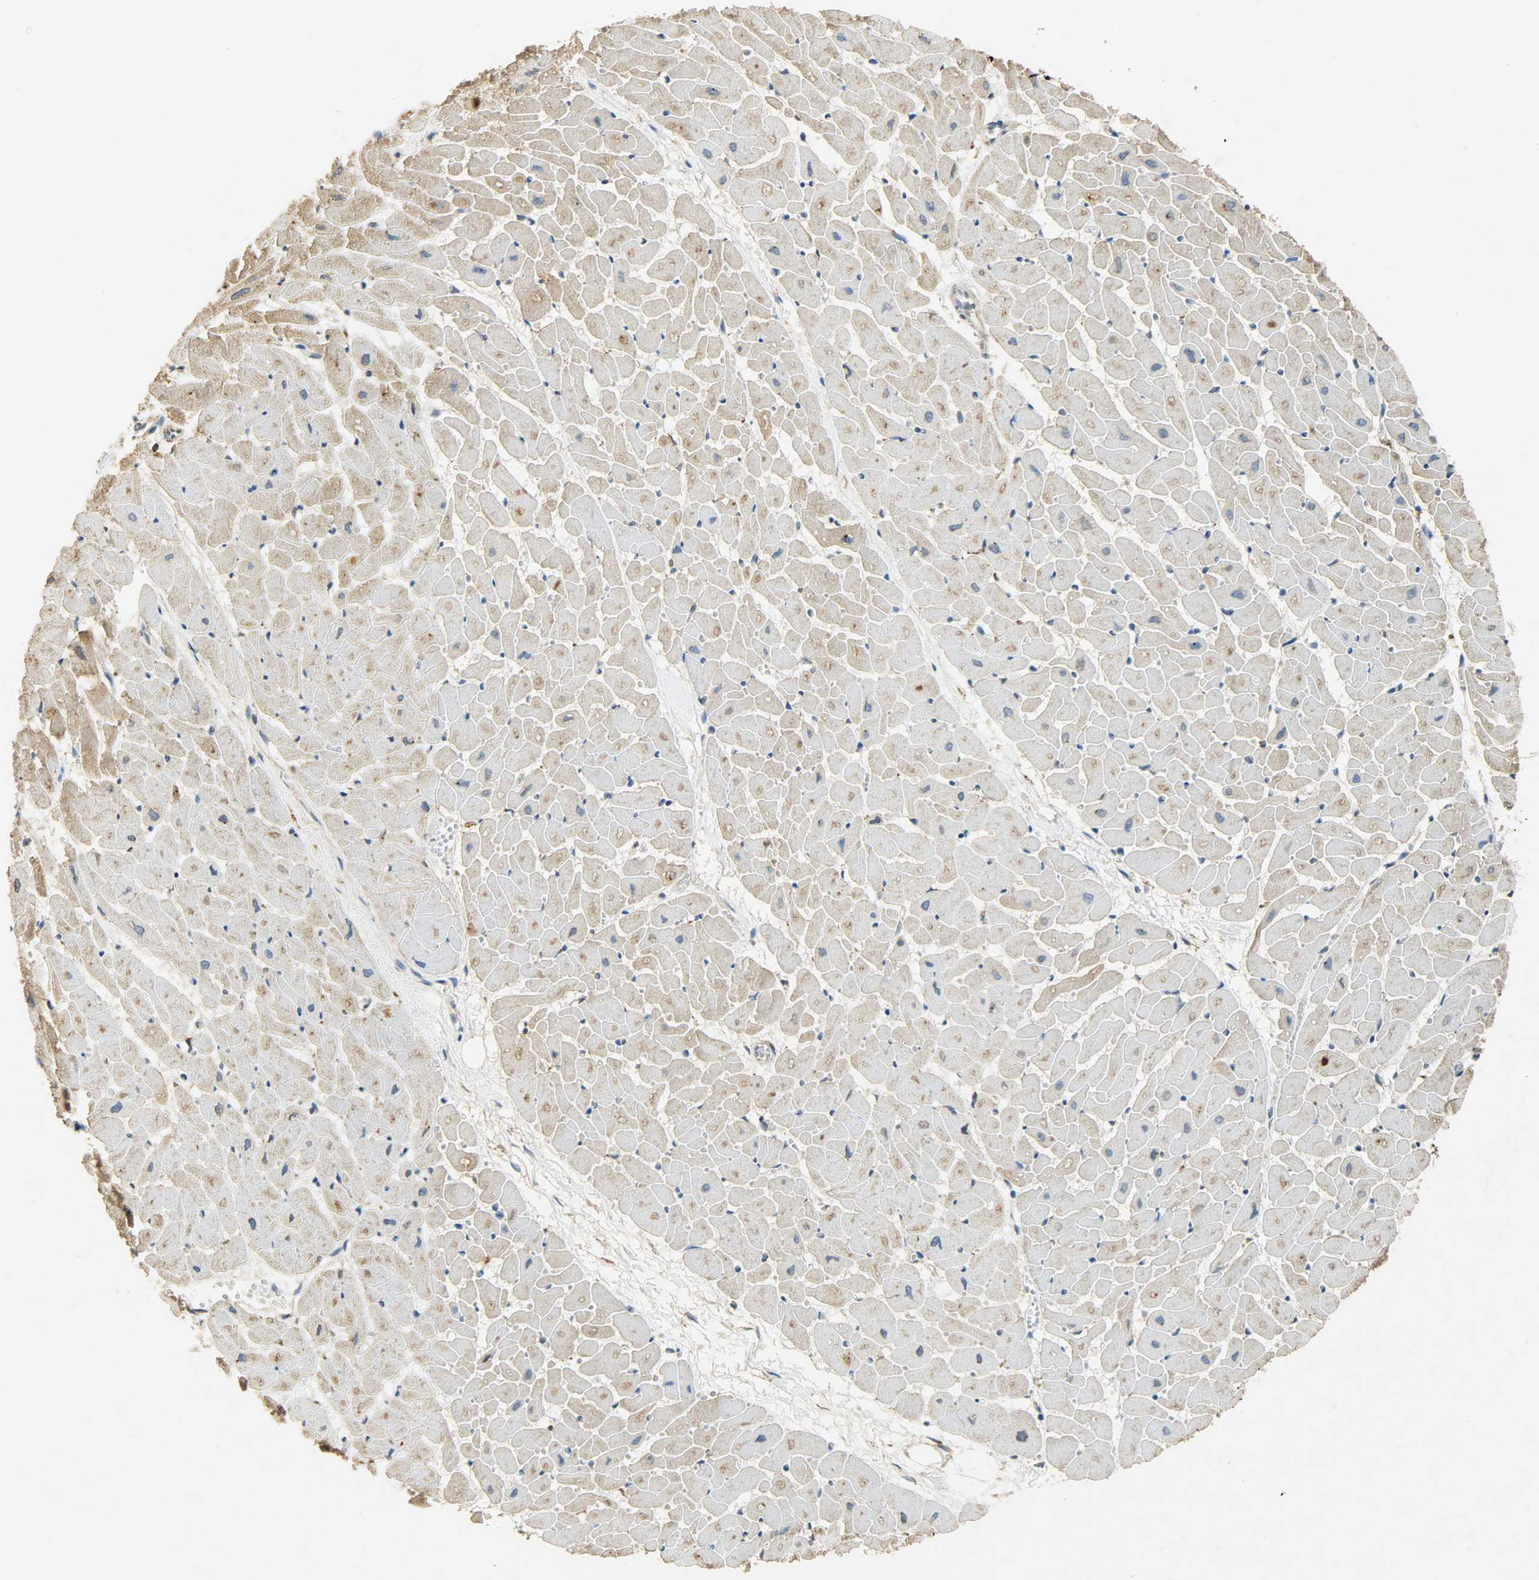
{"staining": {"intensity": "moderate", "quantity": ">75%", "location": "cytoplasmic/membranous"}, "tissue": "heart muscle", "cell_type": "Cardiomyocytes", "image_type": "normal", "snomed": [{"axis": "morphology", "description": "Normal tissue, NOS"}, {"axis": "topography", "description": "Heart"}], "caption": "Moderate cytoplasmic/membranous positivity is identified in approximately >75% of cardiomyocytes in normal heart muscle.", "gene": "HSPA5", "patient": {"sex": "female", "age": 19}}